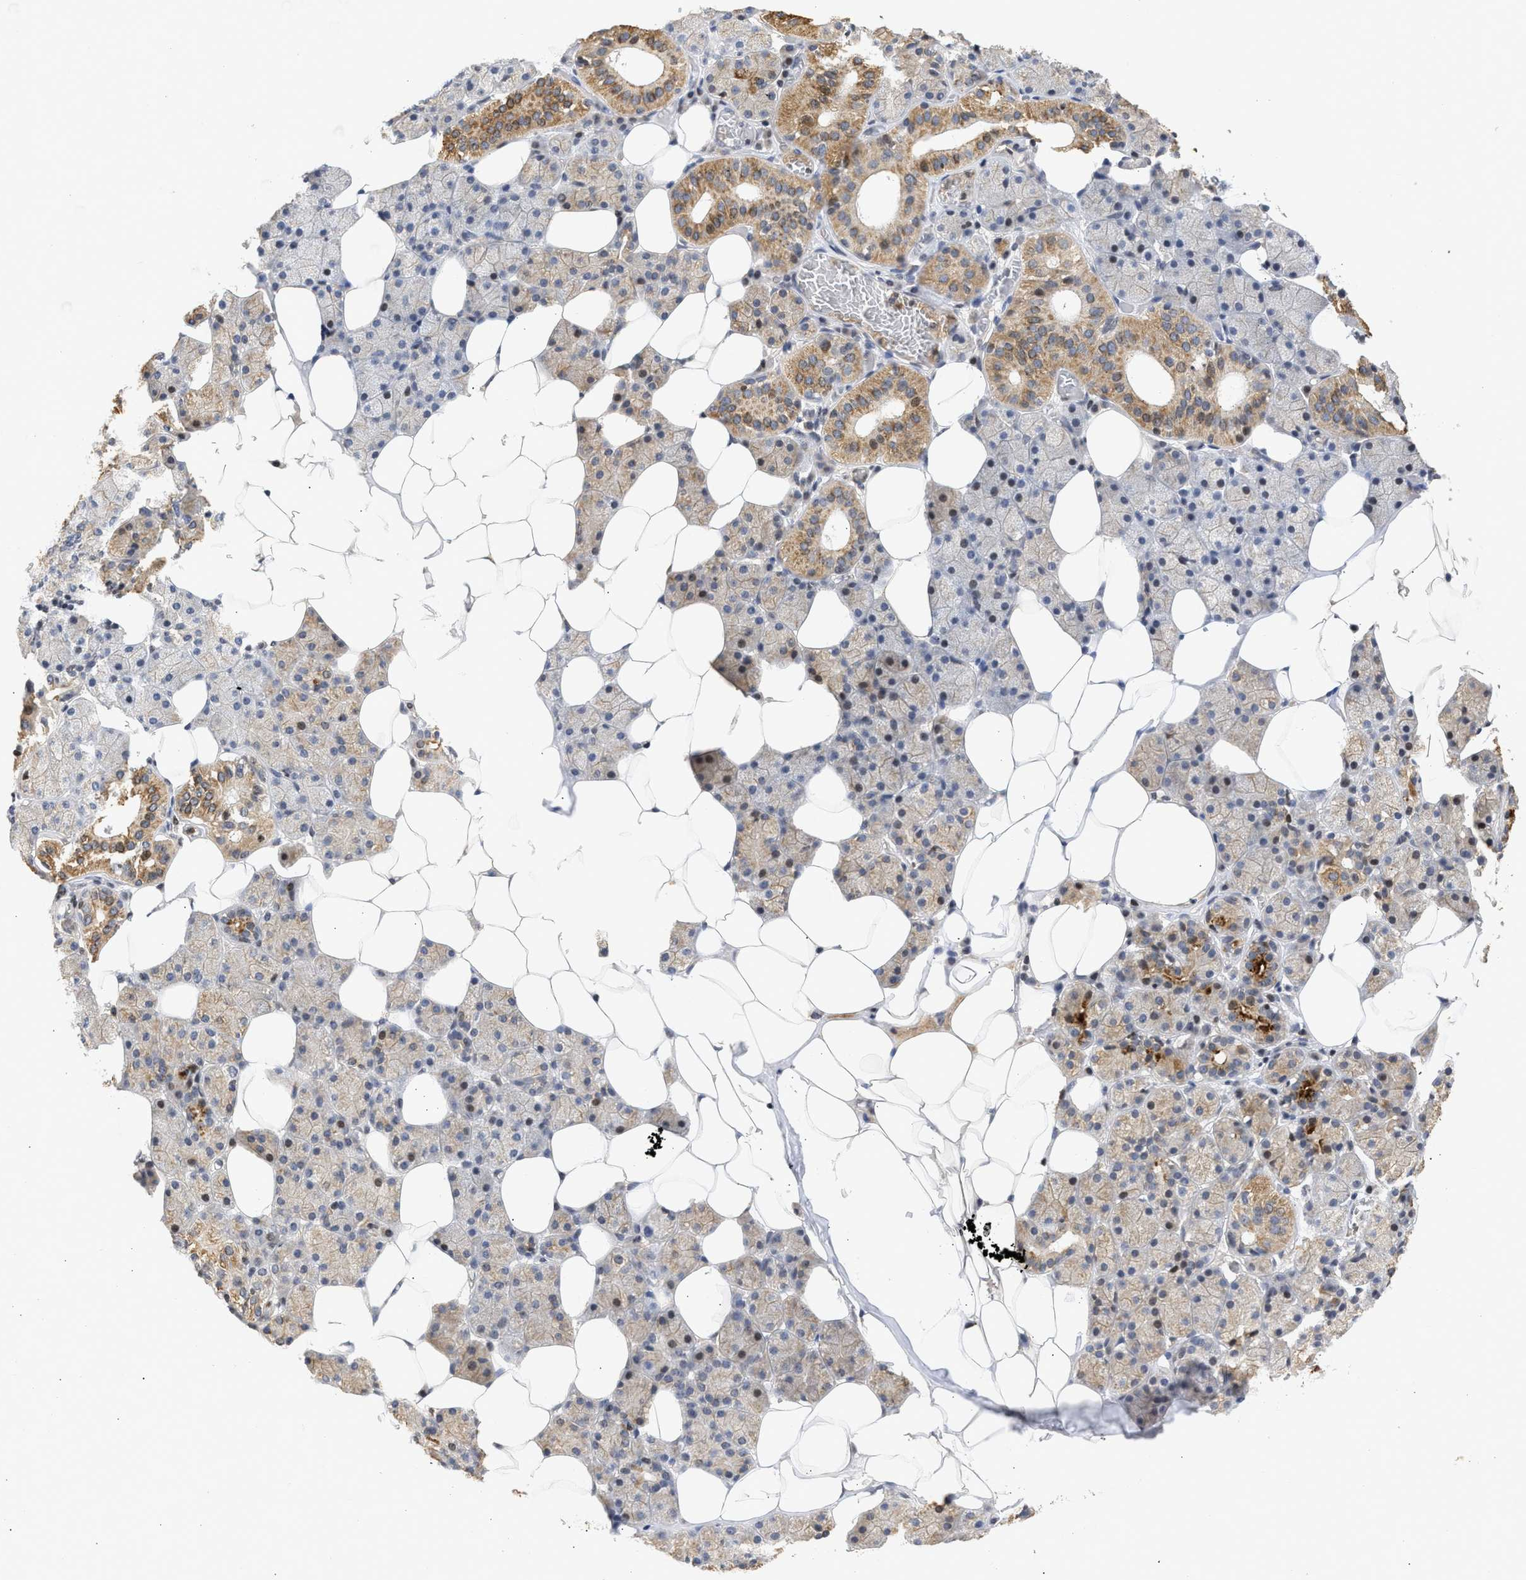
{"staining": {"intensity": "moderate", "quantity": "<25%", "location": "cytoplasmic/membranous"}, "tissue": "salivary gland", "cell_type": "Glandular cells", "image_type": "normal", "snomed": [{"axis": "morphology", "description": "Normal tissue, NOS"}, {"axis": "topography", "description": "Salivary gland"}], "caption": "Brown immunohistochemical staining in normal salivary gland displays moderate cytoplasmic/membranous staining in about <25% of glandular cells. Using DAB (3,3'-diaminobenzidine) (brown) and hematoxylin (blue) stains, captured at high magnification using brightfield microscopy.", "gene": "ENSG00000142539", "patient": {"sex": "female", "age": 33}}